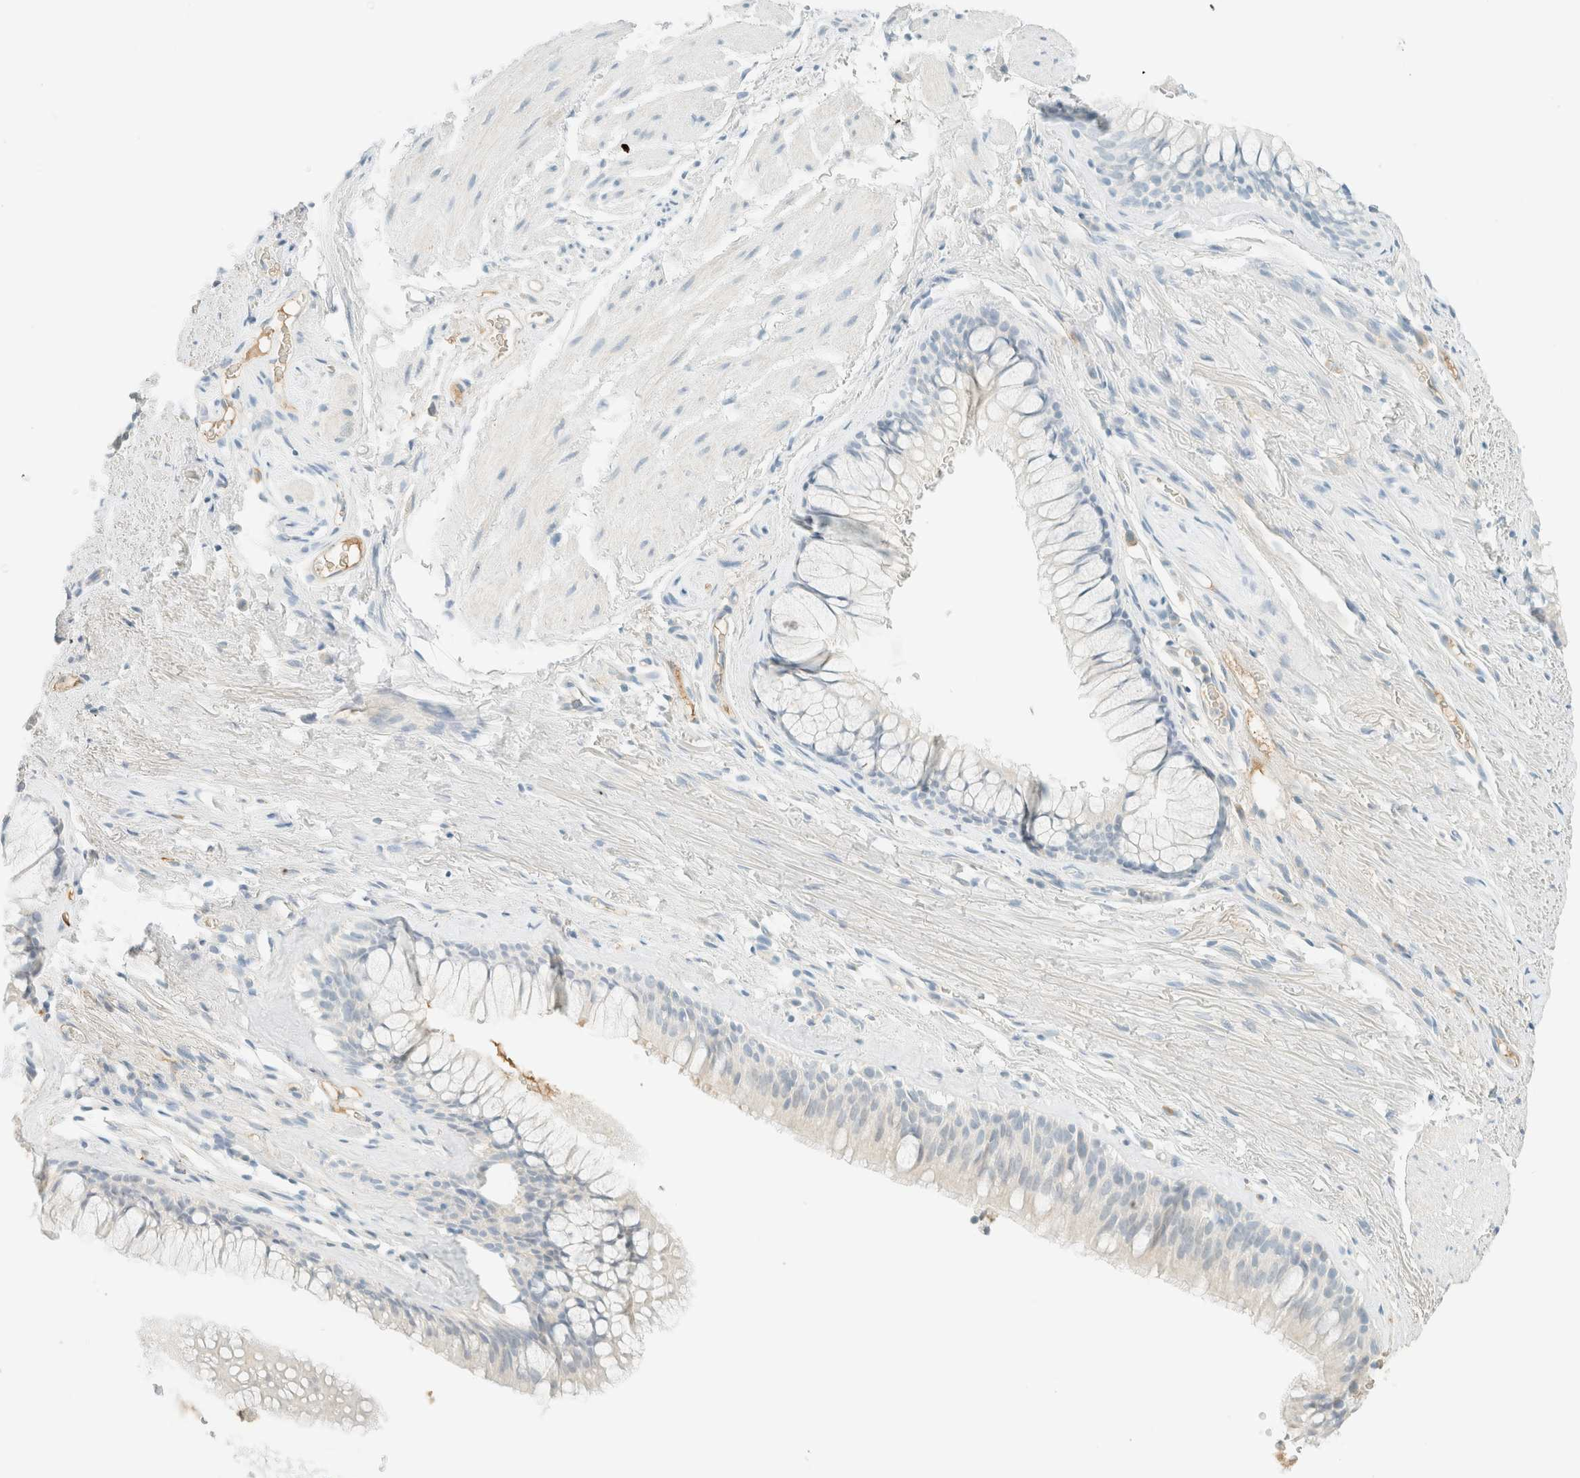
{"staining": {"intensity": "negative", "quantity": "none", "location": "none"}, "tissue": "bronchus", "cell_type": "Respiratory epithelial cells", "image_type": "normal", "snomed": [{"axis": "morphology", "description": "Normal tissue, NOS"}, {"axis": "topography", "description": "Cartilage tissue"}, {"axis": "topography", "description": "Bronchus"}], "caption": "Immunohistochemistry photomicrograph of normal bronchus: bronchus stained with DAB (3,3'-diaminobenzidine) shows no significant protein expression in respiratory epithelial cells.", "gene": "GPA33", "patient": {"sex": "female", "age": 53}}